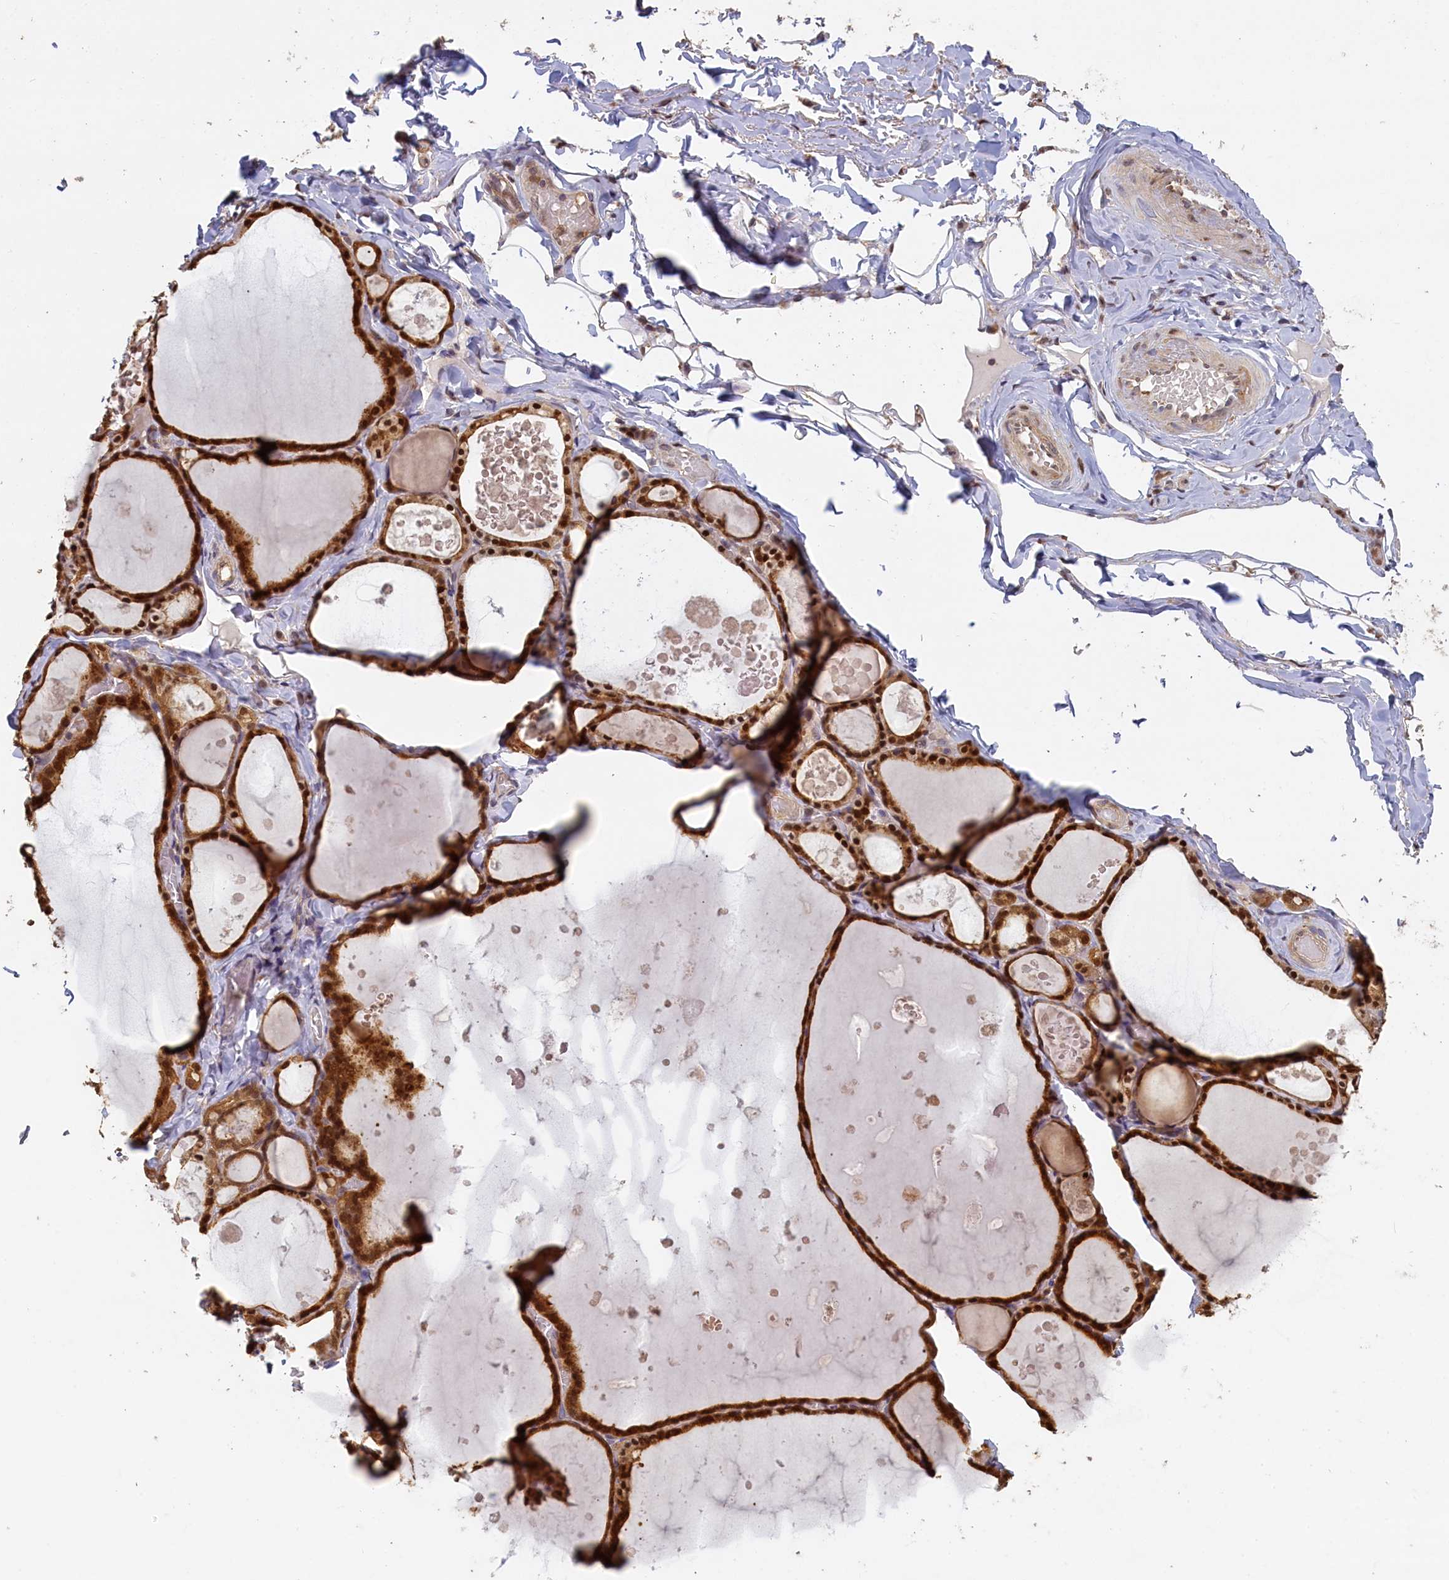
{"staining": {"intensity": "strong", "quantity": ">75%", "location": "cytoplasmic/membranous,nuclear"}, "tissue": "thyroid gland", "cell_type": "Glandular cells", "image_type": "normal", "snomed": [{"axis": "morphology", "description": "Normal tissue, NOS"}, {"axis": "topography", "description": "Thyroid gland"}], "caption": "Immunohistochemical staining of normal thyroid gland exhibits high levels of strong cytoplasmic/membranous,nuclear staining in about >75% of glandular cells. (DAB = brown stain, brightfield microscopy at high magnification).", "gene": "UCHL3", "patient": {"sex": "male", "age": 56}}